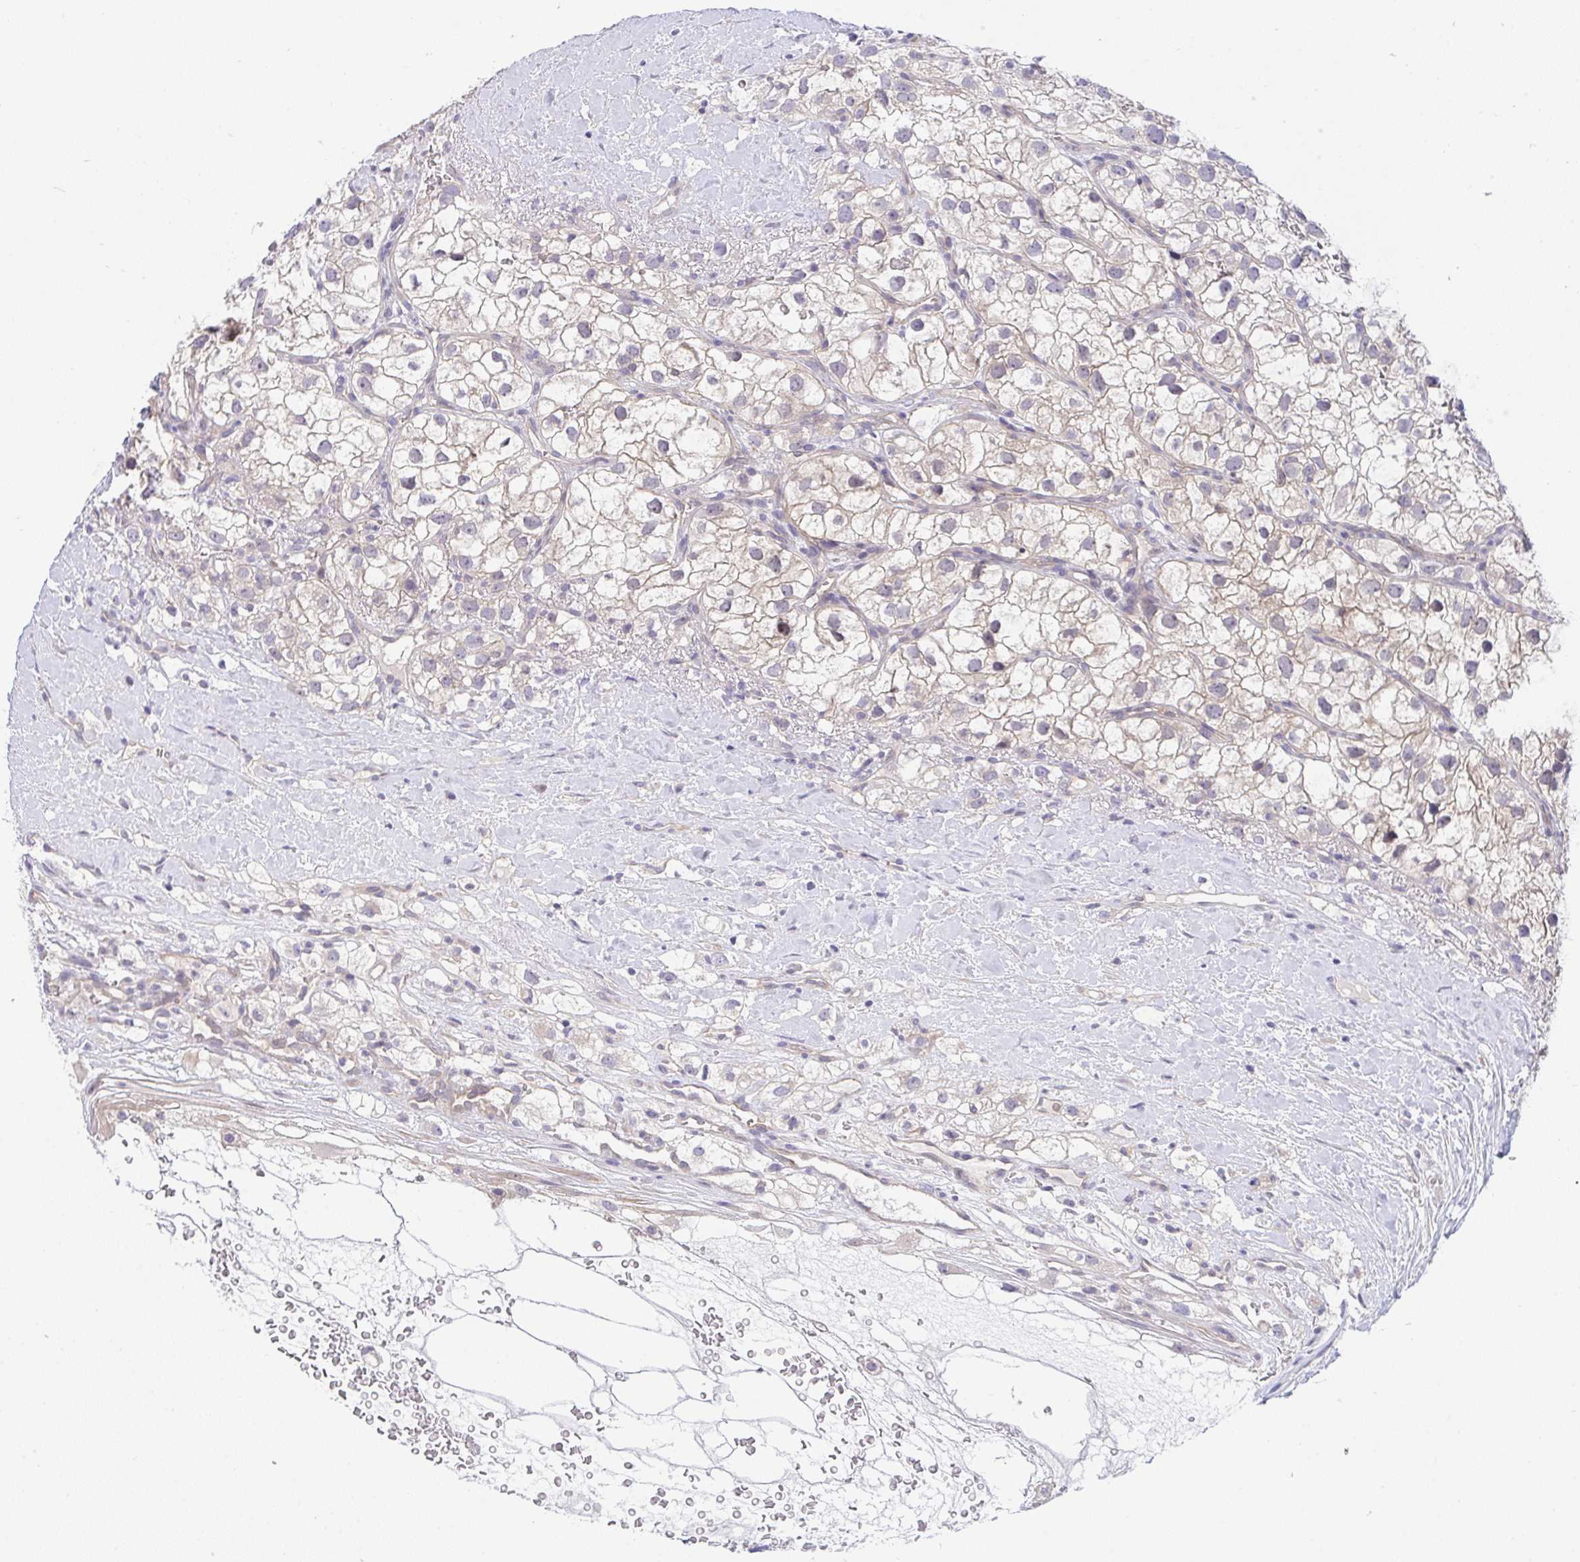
{"staining": {"intensity": "weak", "quantity": ">75%", "location": "cytoplasmic/membranous"}, "tissue": "renal cancer", "cell_type": "Tumor cells", "image_type": "cancer", "snomed": [{"axis": "morphology", "description": "Adenocarcinoma, NOS"}, {"axis": "topography", "description": "Kidney"}], "caption": "Immunohistochemistry of human renal cancer (adenocarcinoma) demonstrates low levels of weak cytoplasmic/membranous staining in about >75% of tumor cells.", "gene": "HOXD12", "patient": {"sex": "male", "age": 59}}